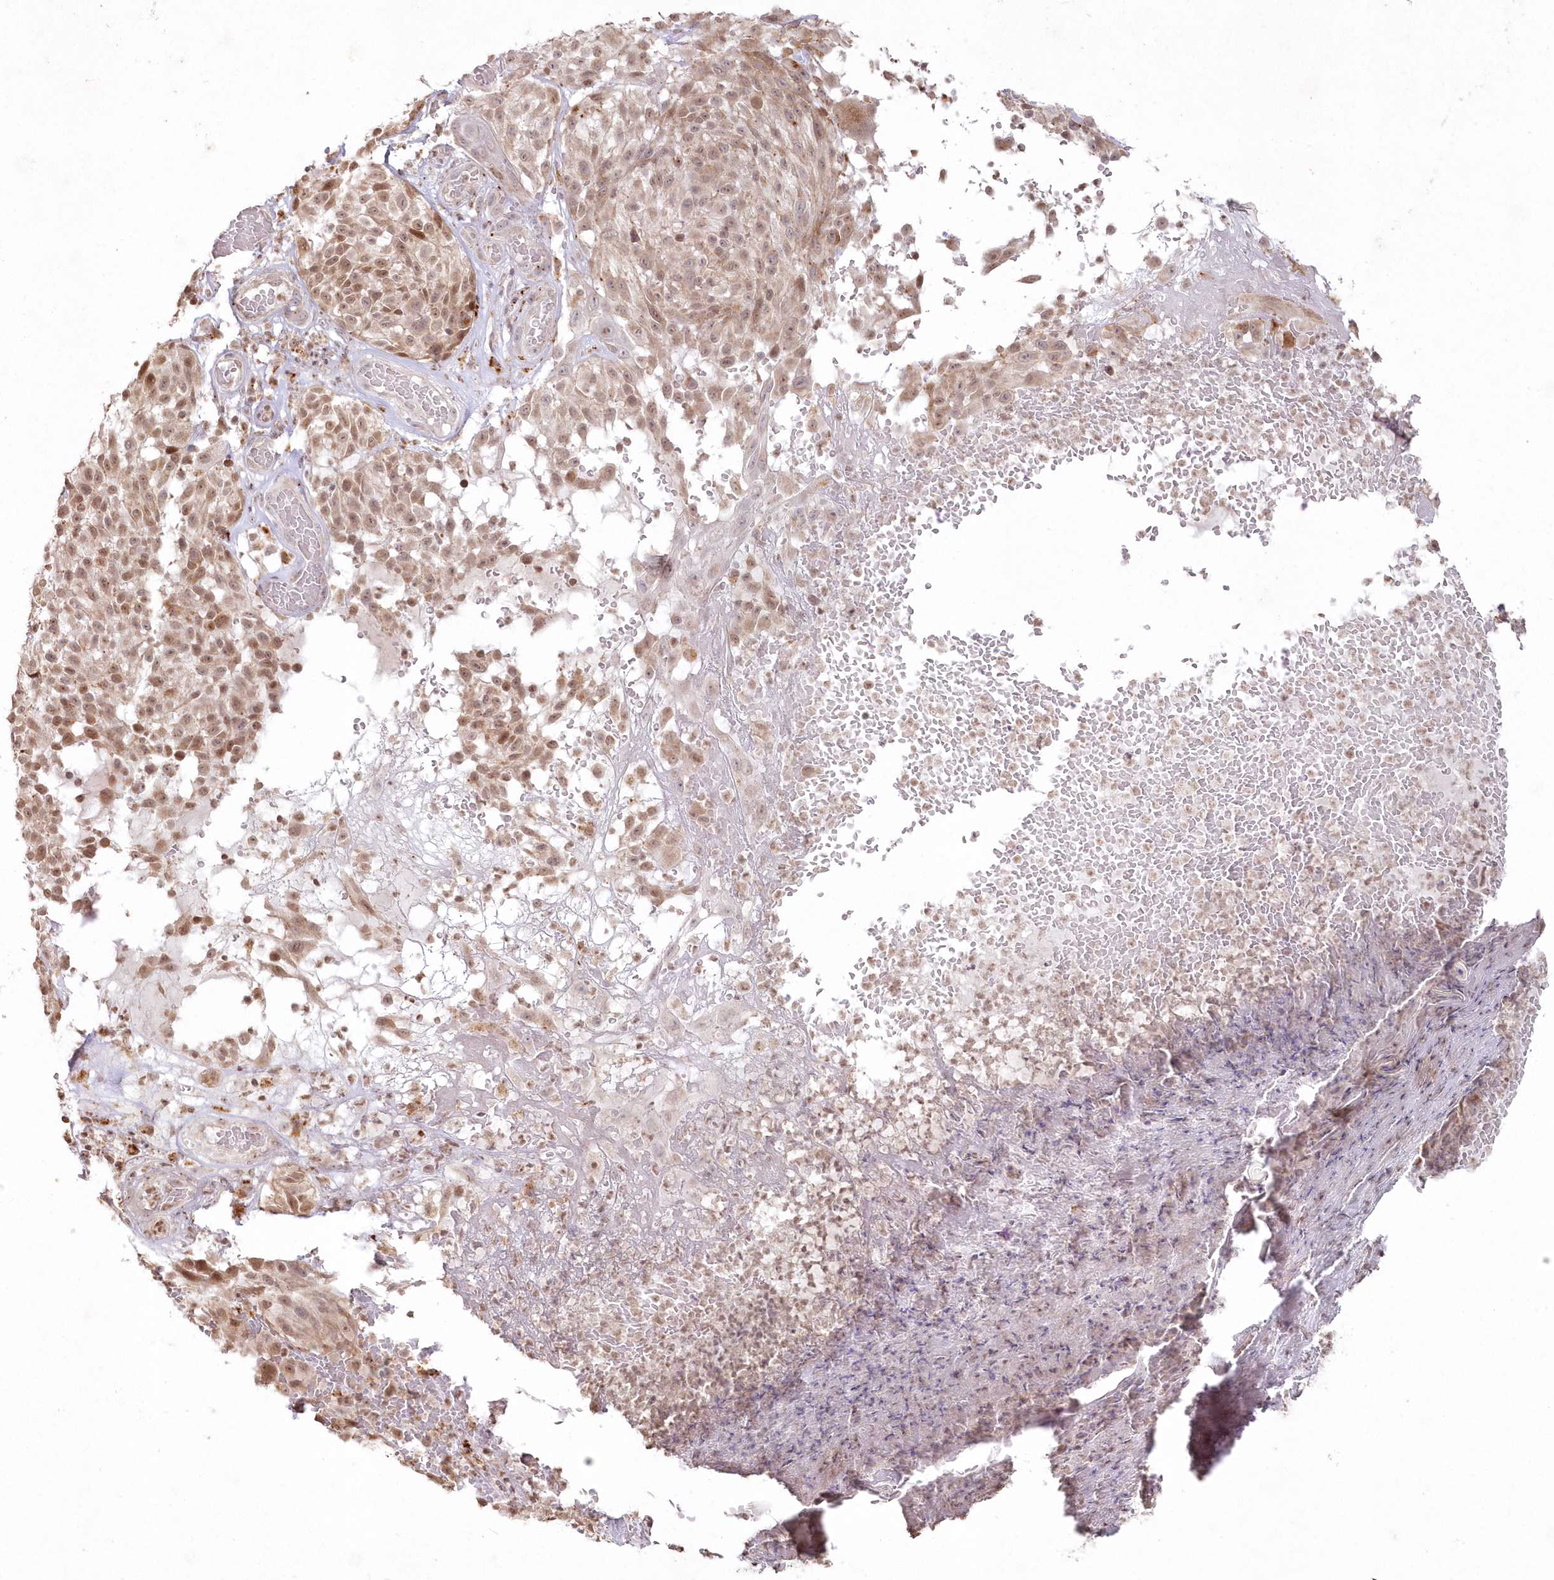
{"staining": {"intensity": "moderate", "quantity": ">75%", "location": "nuclear"}, "tissue": "melanoma", "cell_type": "Tumor cells", "image_type": "cancer", "snomed": [{"axis": "morphology", "description": "Malignant melanoma, NOS"}, {"axis": "topography", "description": "Skin"}], "caption": "Immunohistochemical staining of malignant melanoma reveals medium levels of moderate nuclear positivity in approximately >75% of tumor cells. Nuclei are stained in blue.", "gene": "ARSB", "patient": {"sex": "male", "age": 83}}